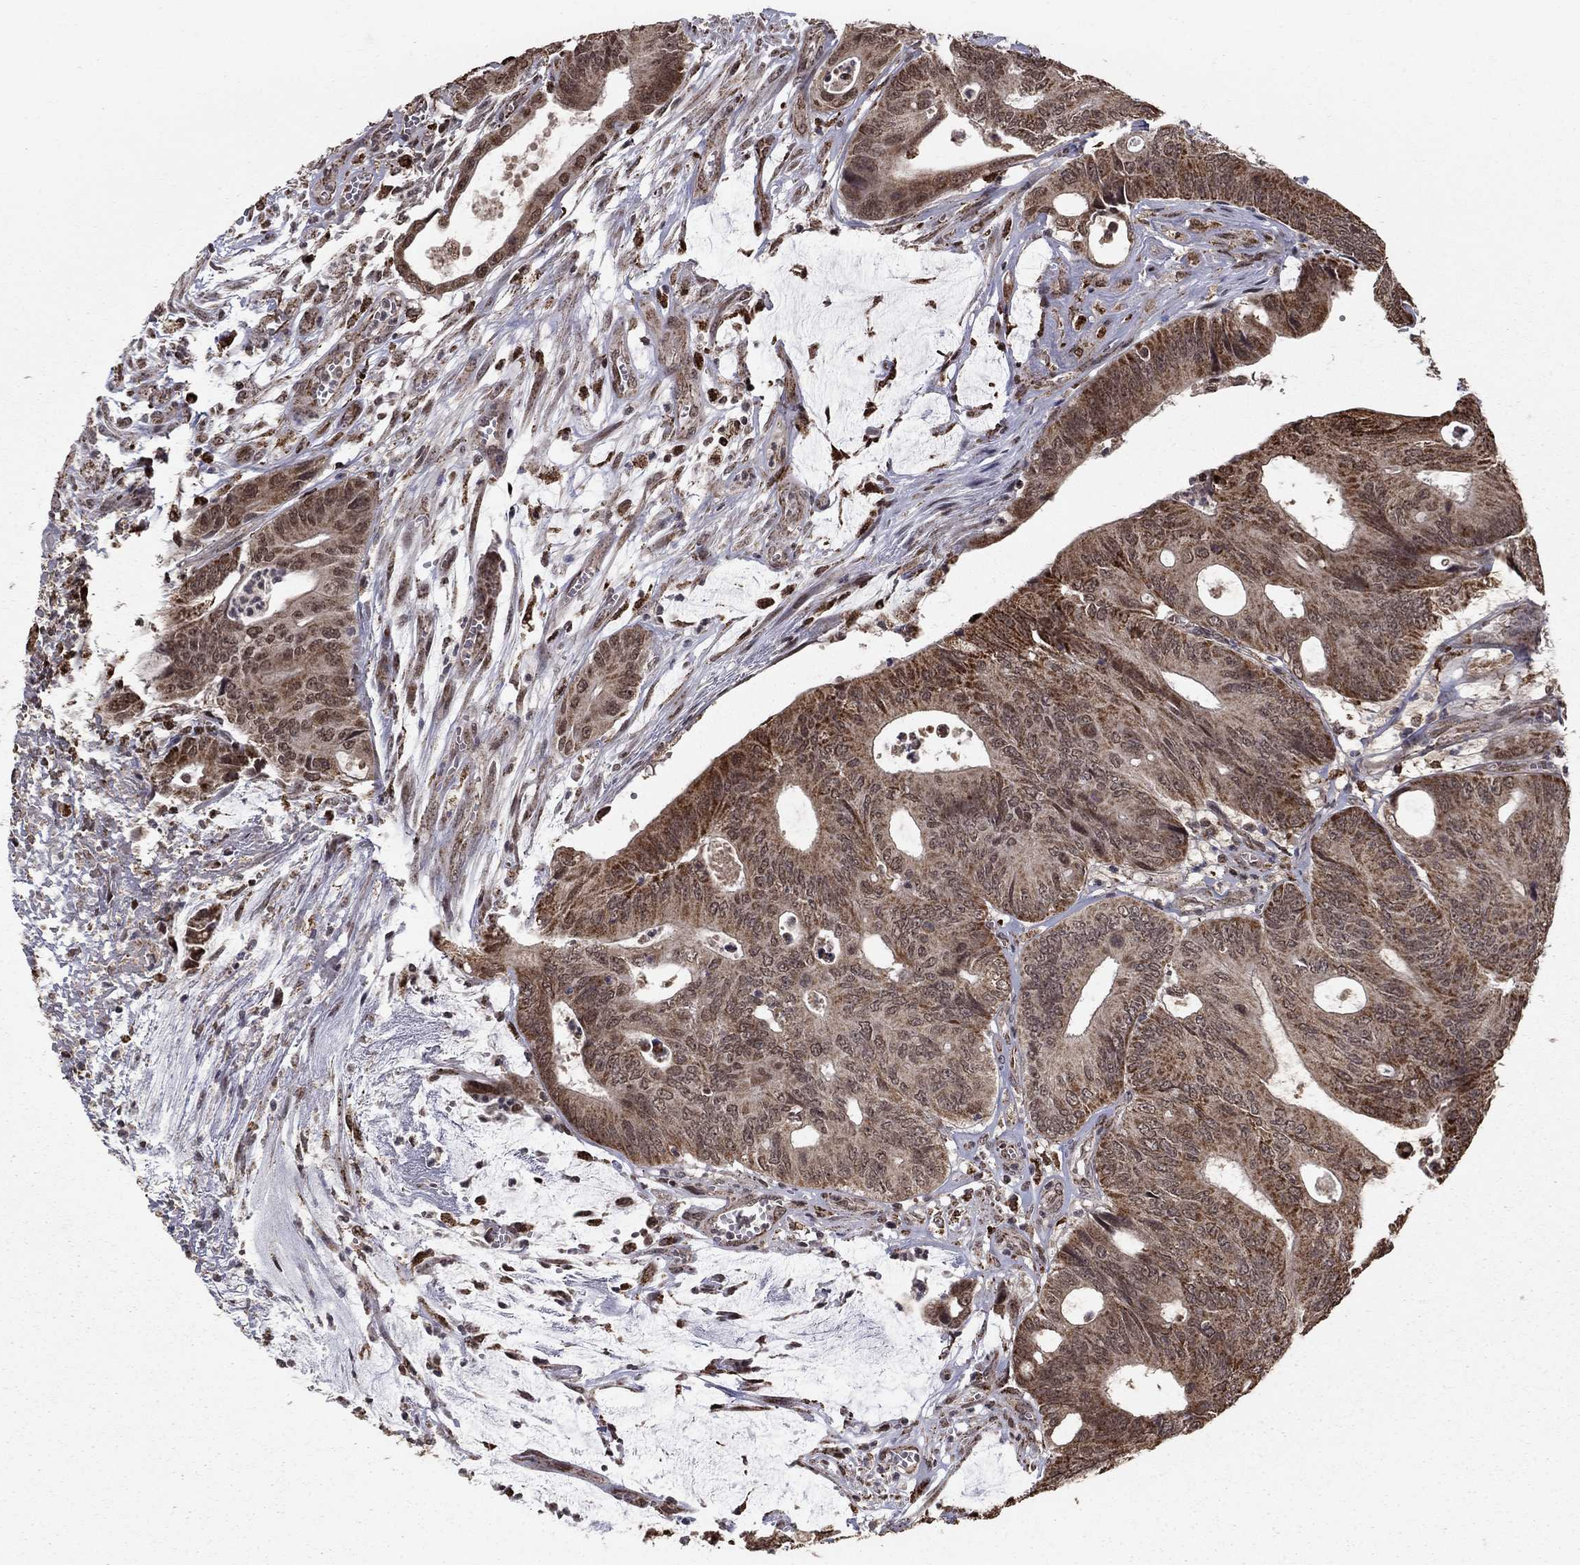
{"staining": {"intensity": "moderate", "quantity": ">75%", "location": "cytoplasmic/membranous"}, "tissue": "colorectal cancer", "cell_type": "Tumor cells", "image_type": "cancer", "snomed": [{"axis": "morphology", "description": "Normal tissue, NOS"}, {"axis": "morphology", "description": "Adenocarcinoma, NOS"}, {"axis": "topography", "description": "Colon"}], "caption": "This is an image of immunohistochemistry staining of colorectal cancer, which shows moderate staining in the cytoplasmic/membranous of tumor cells.", "gene": "ACOT13", "patient": {"sex": "male", "age": 65}}